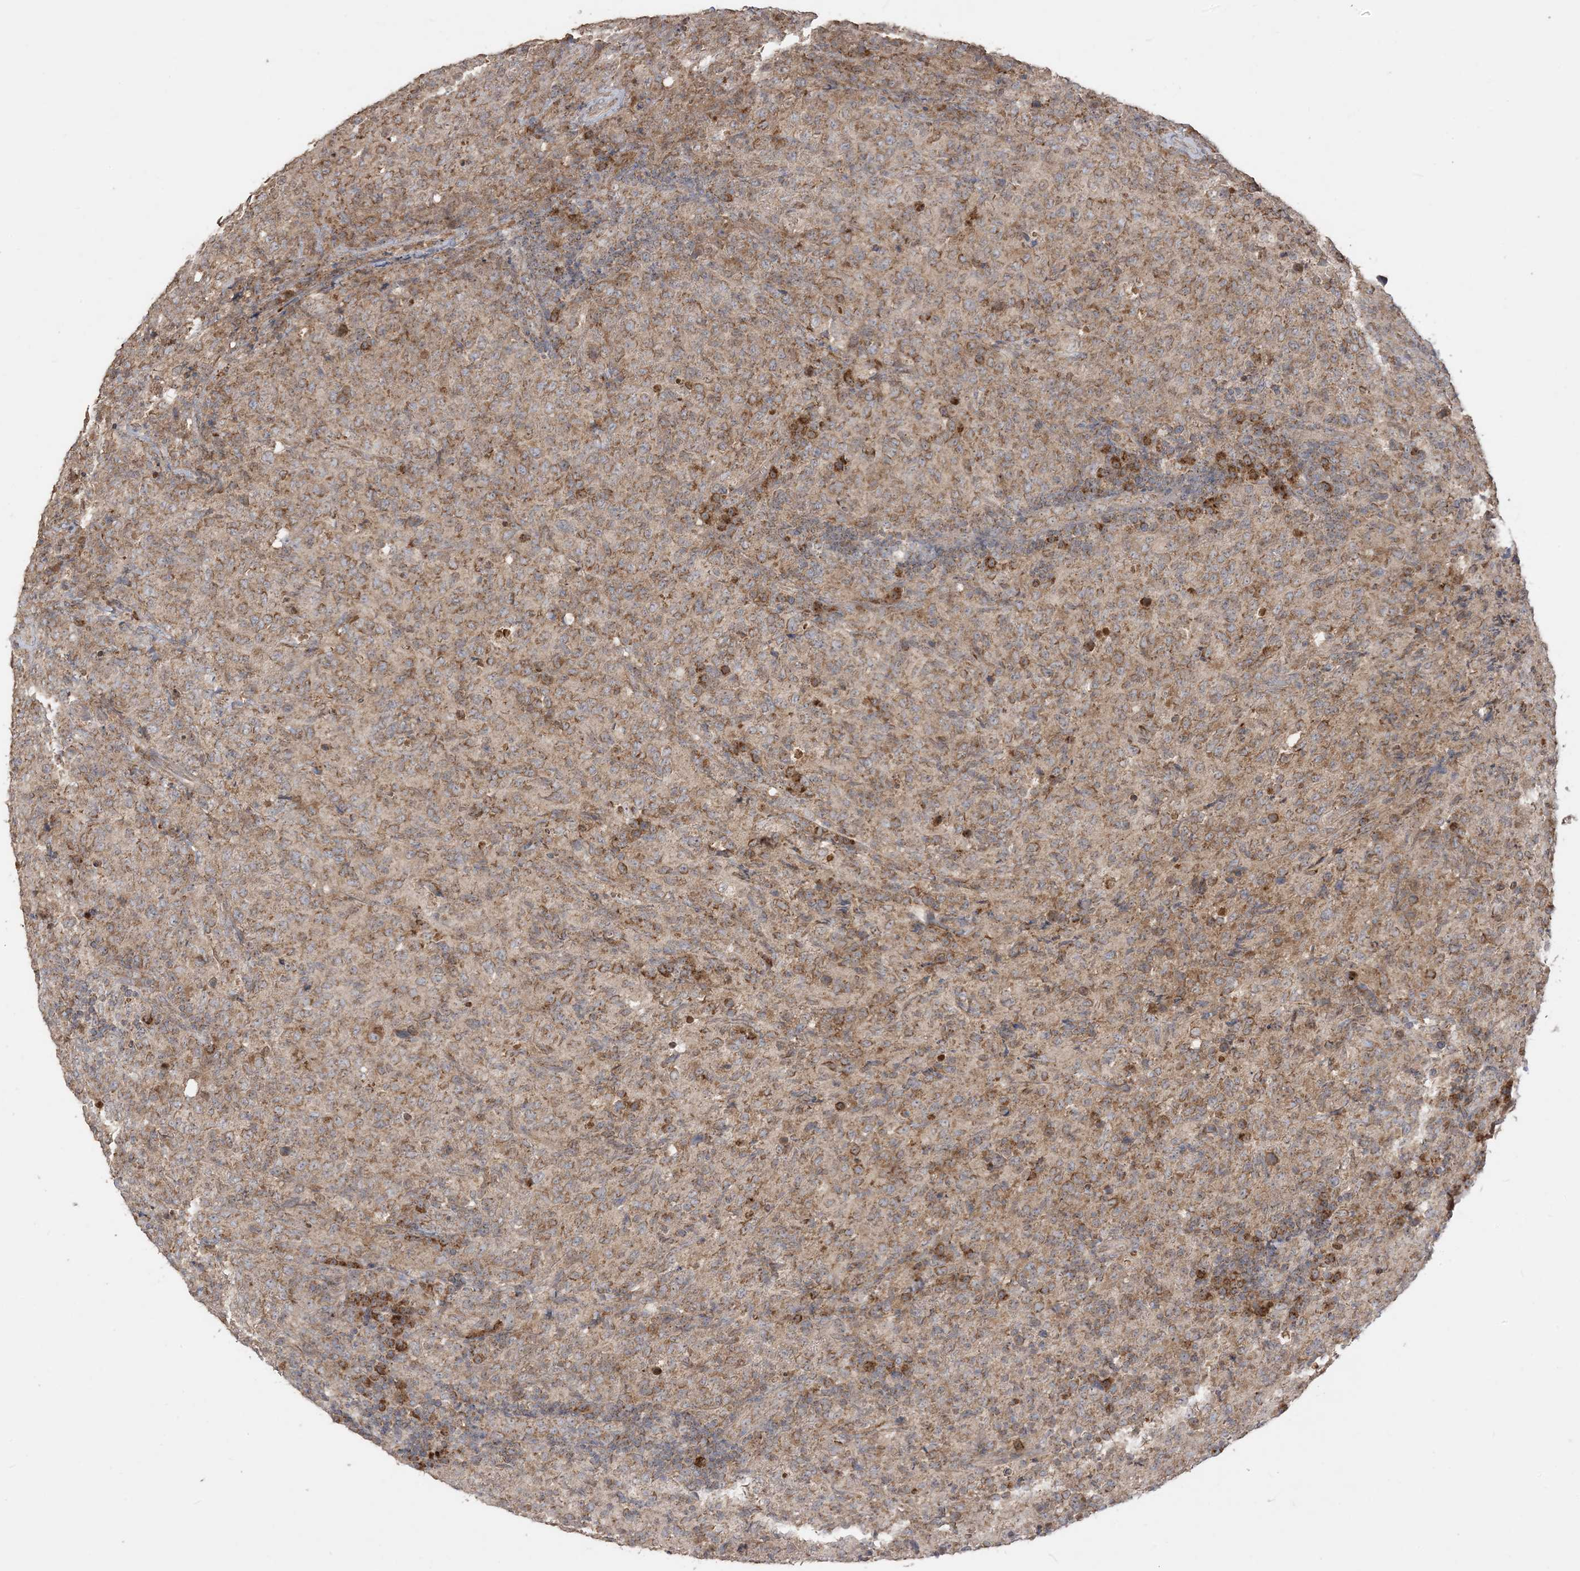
{"staining": {"intensity": "strong", "quantity": ">75%", "location": "cytoplasmic/membranous"}, "tissue": "lymphoma", "cell_type": "Tumor cells", "image_type": "cancer", "snomed": [{"axis": "morphology", "description": "Malignant lymphoma, non-Hodgkin's type, High grade"}, {"axis": "topography", "description": "Tonsil"}], "caption": "Tumor cells exhibit high levels of strong cytoplasmic/membranous positivity in approximately >75% of cells in human lymphoma.", "gene": "SIRT3", "patient": {"sex": "female", "age": 36}}